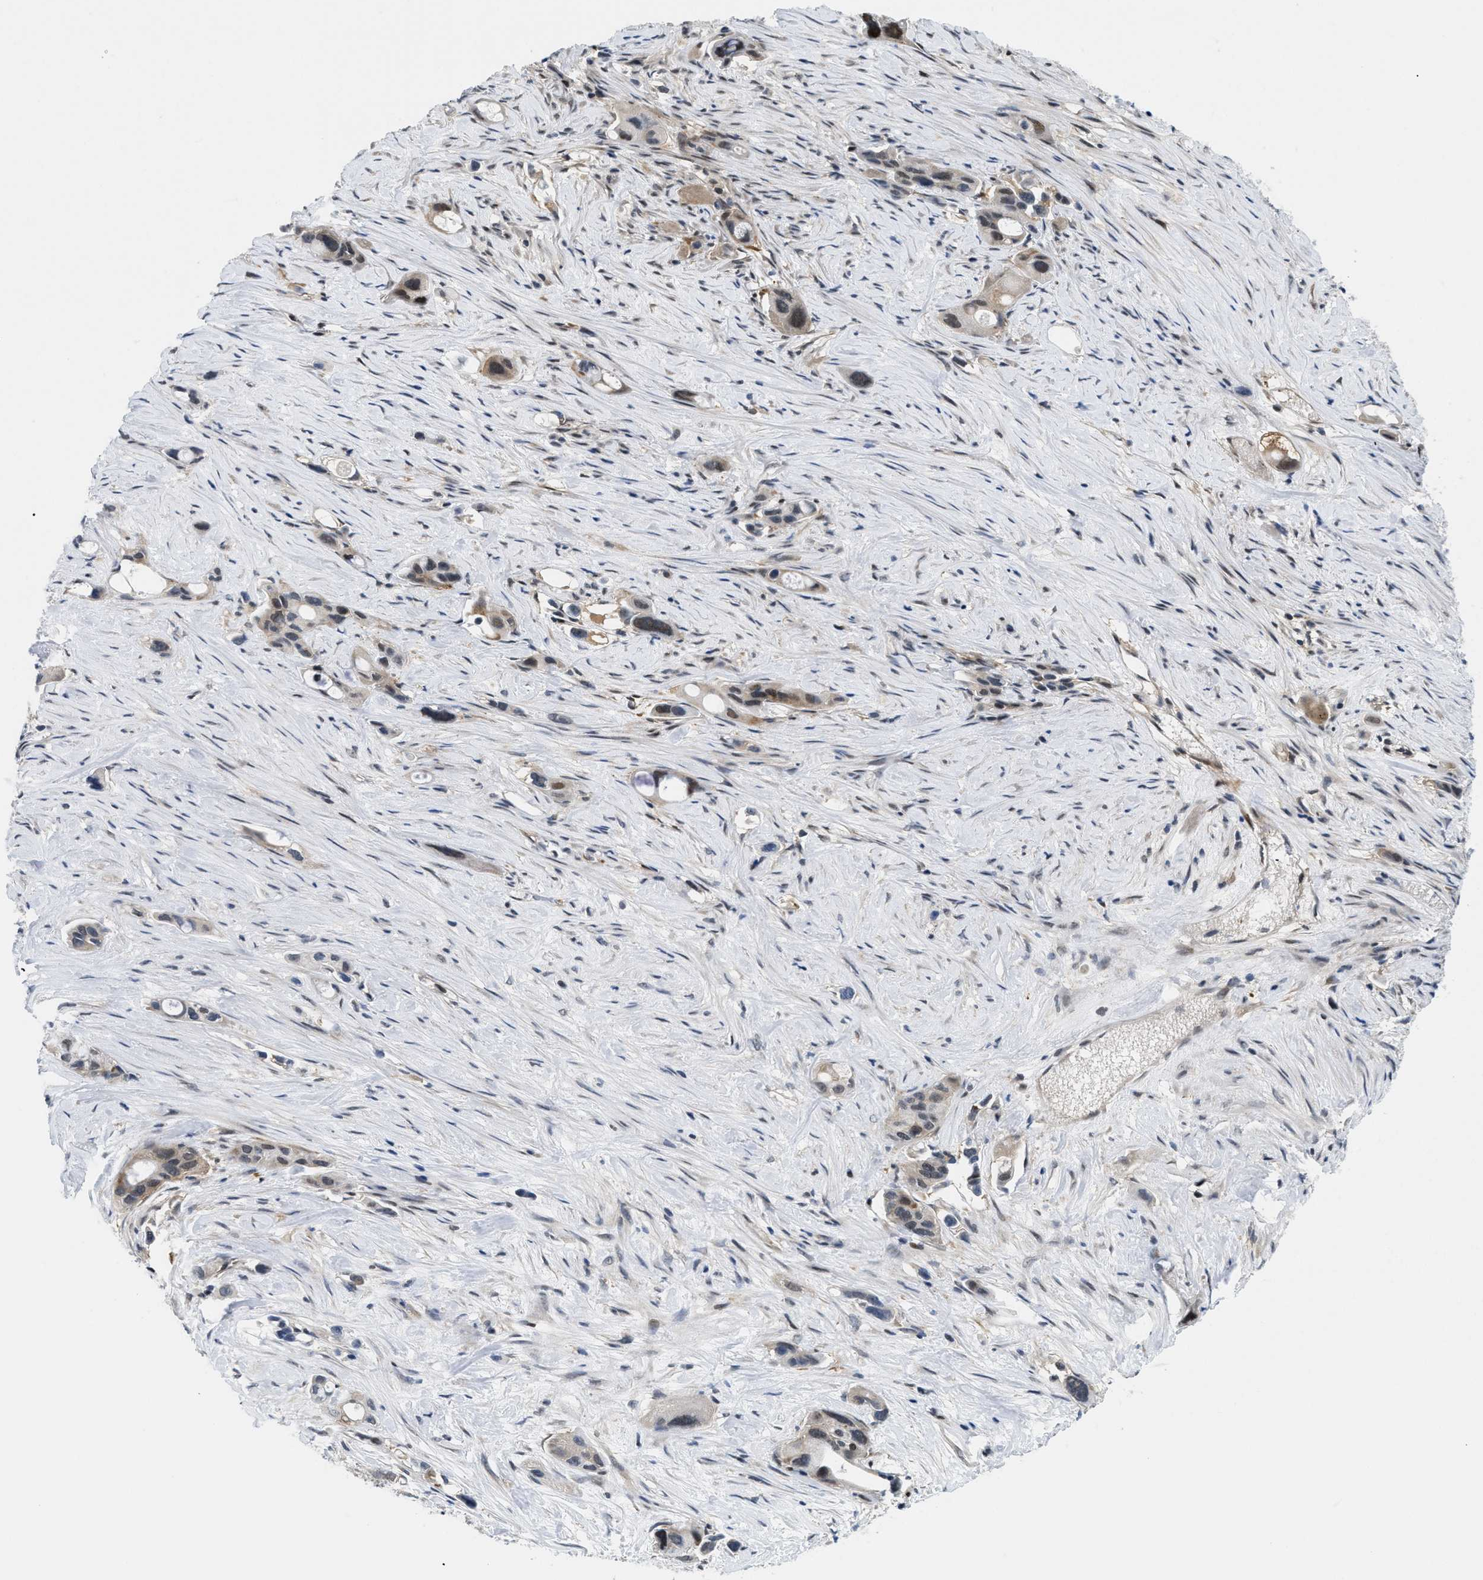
{"staining": {"intensity": "moderate", "quantity": "<25%", "location": "cytoplasmic/membranous,nuclear"}, "tissue": "pancreatic cancer", "cell_type": "Tumor cells", "image_type": "cancer", "snomed": [{"axis": "morphology", "description": "Adenocarcinoma, NOS"}, {"axis": "topography", "description": "Pancreas"}], "caption": "A brown stain shows moderate cytoplasmic/membranous and nuclear positivity of a protein in human pancreatic cancer (adenocarcinoma) tumor cells.", "gene": "SLC29A2", "patient": {"sex": "male", "age": 53}}